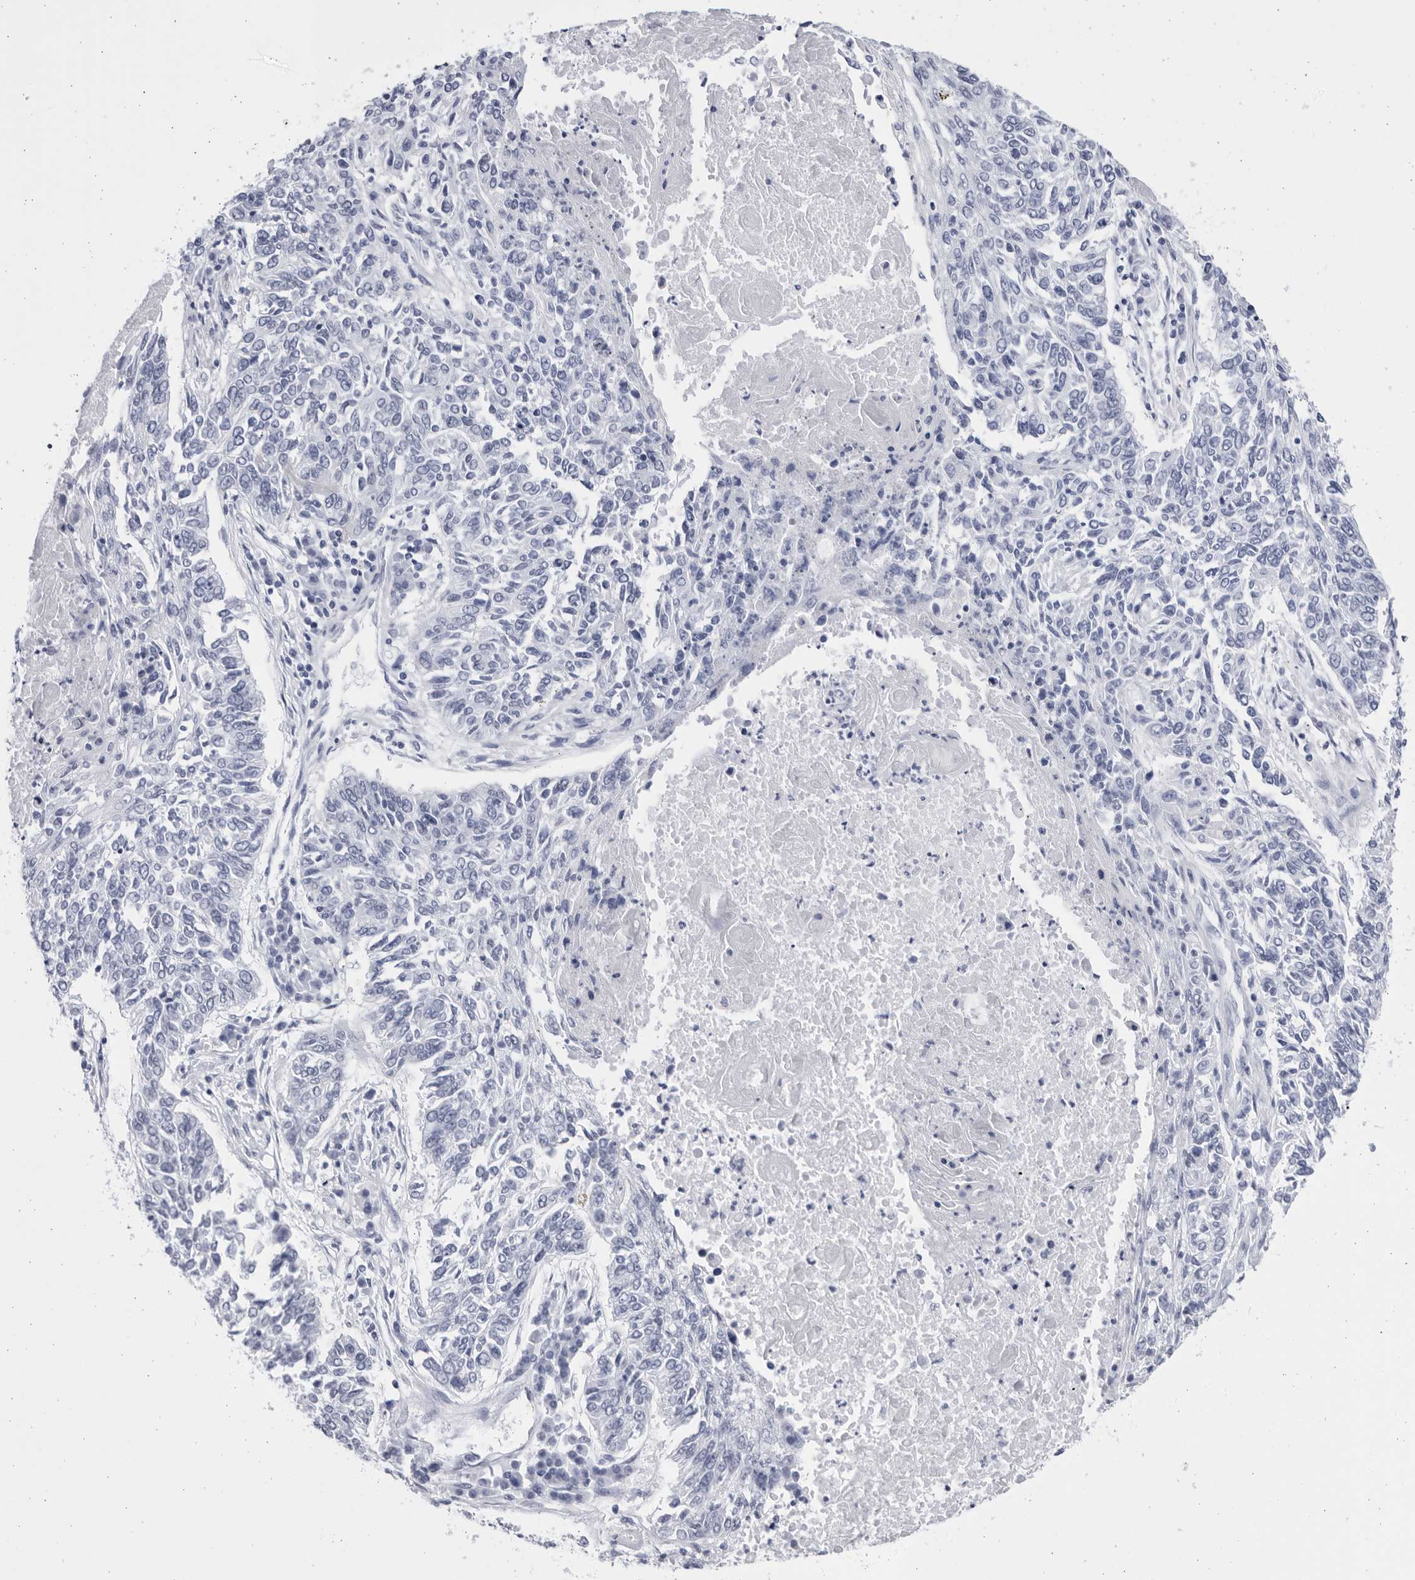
{"staining": {"intensity": "negative", "quantity": "none", "location": "none"}, "tissue": "lung cancer", "cell_type": "Tumor cells", "image_type": "cancer", "snomed": [{"axis": "morphology", "description": "Normal tissue, NOS"}, {"axis": "morphology", "description": "Squamous cell carcinoma, NOS"}, {"axis": "topography", "description": "Cartilage tissue"}, {"axis": "topography", "description": "Bronchus"}, {"axis": "topography", "description": "Lung"}], "caption": "Histopathology image shows no protein staining in tumor cells of lung squamous cell carcinoma tissue.", "gene": "CCDC181", "patient": {"sex": "female", "age": 49}}